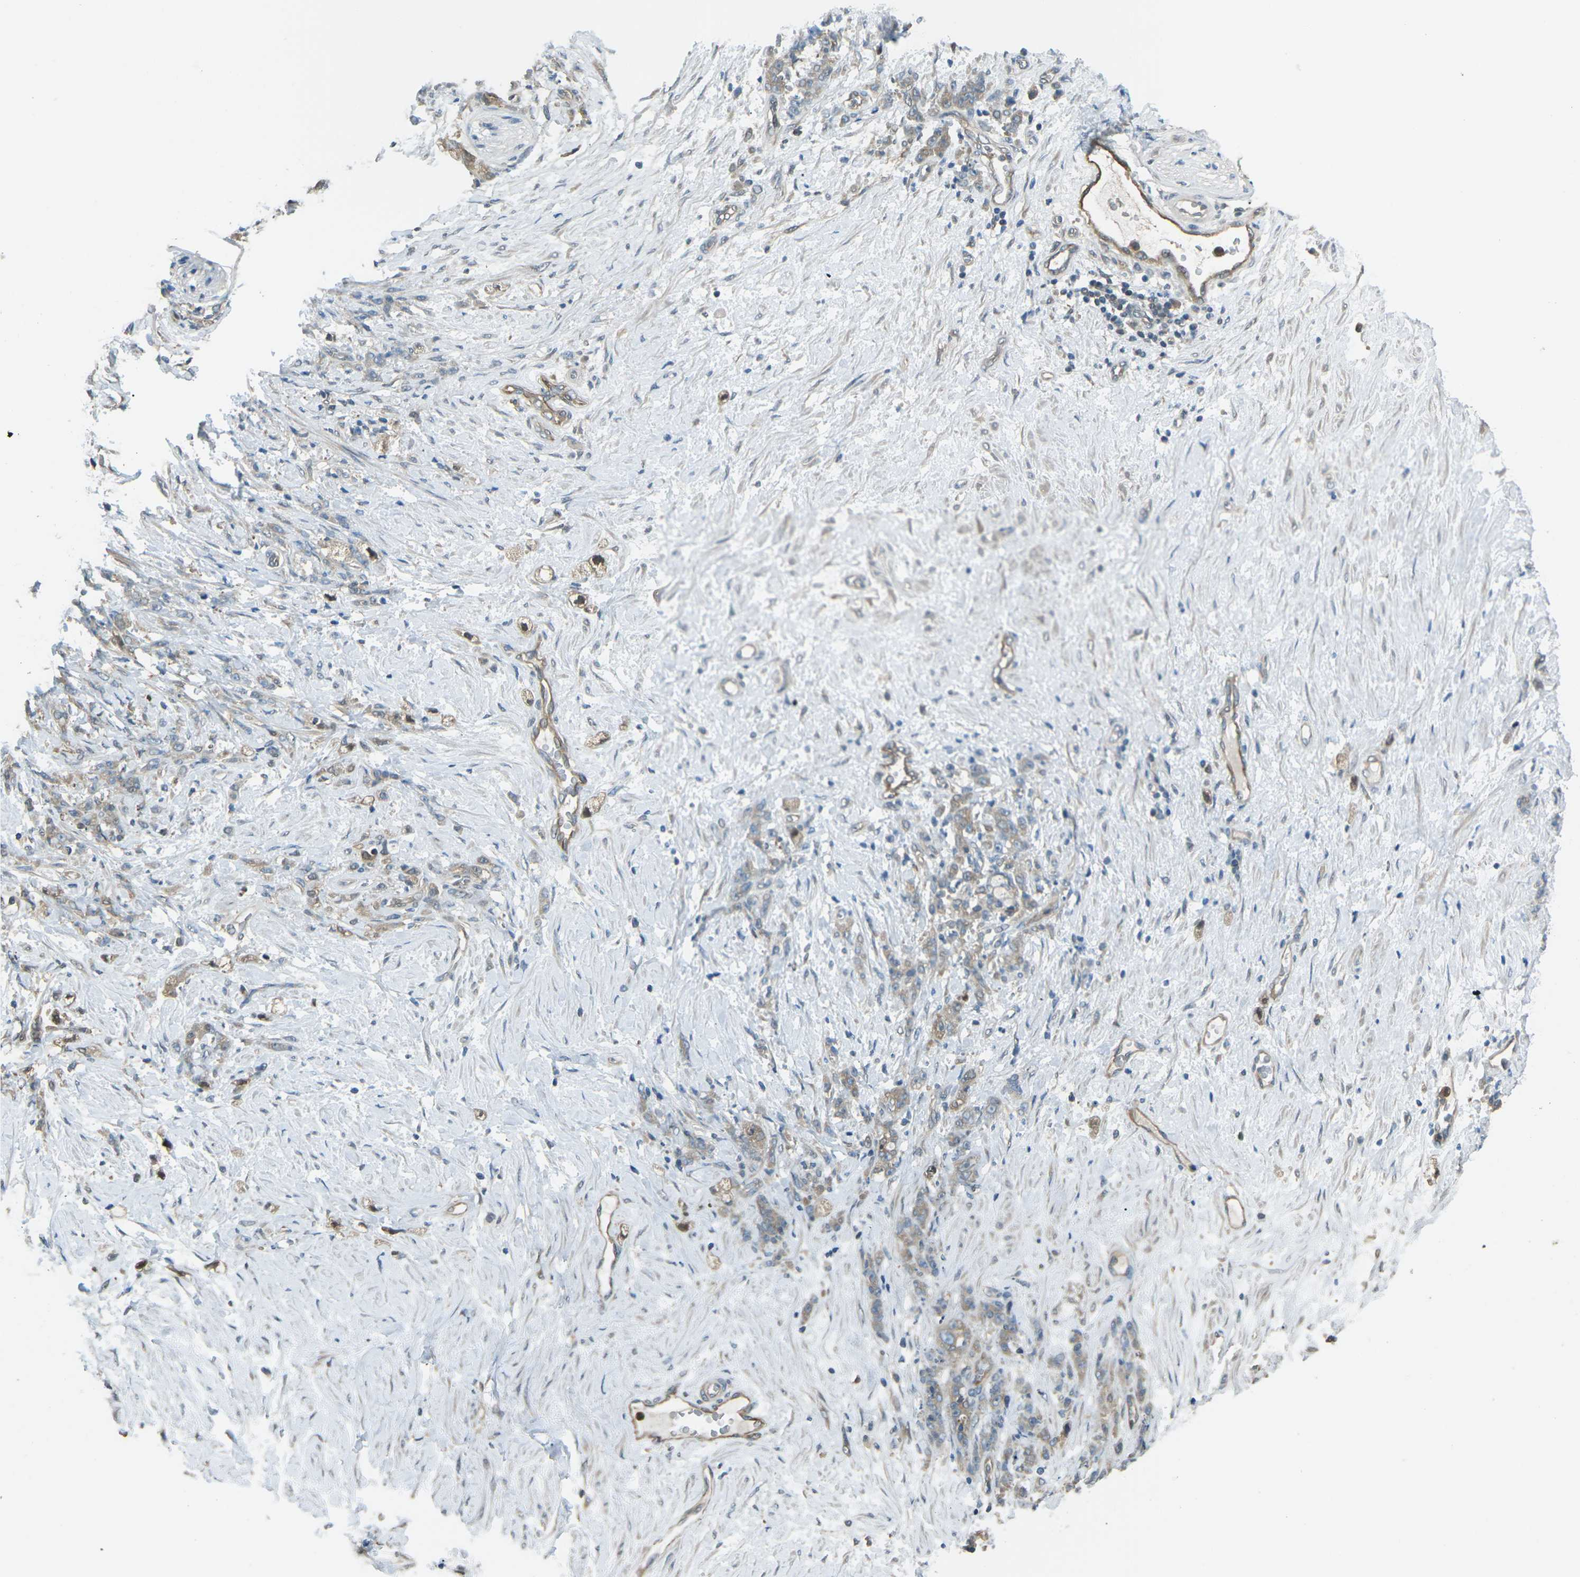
{"staining": {"intensity": "weak", "quantity": ">75%", "location": "cytoplasmic/membranous"}, "tissue": "stomach cancer", "cell_type": "Tumor cells", "image_type": "cancer", "snomed": [{"axis": "morphology", "description": "Adenocarcinoma, NOS"}, {"axis": "topography", "description": "Stomach"}], "caption": "Brown immunohistochemical staining in adenocarcinoma (stomach) reveals weak cytoplasmic/membranous positivity in approximately >75% of tumor cells. Using DAB (3,3'-diaminobenzidine) (brown) and hematoxylin (blue) stains, captured at high magnification using brightfield microscopy.", "gene": "PIEZO2", "patient": {"sex": "male", "age": 82}}